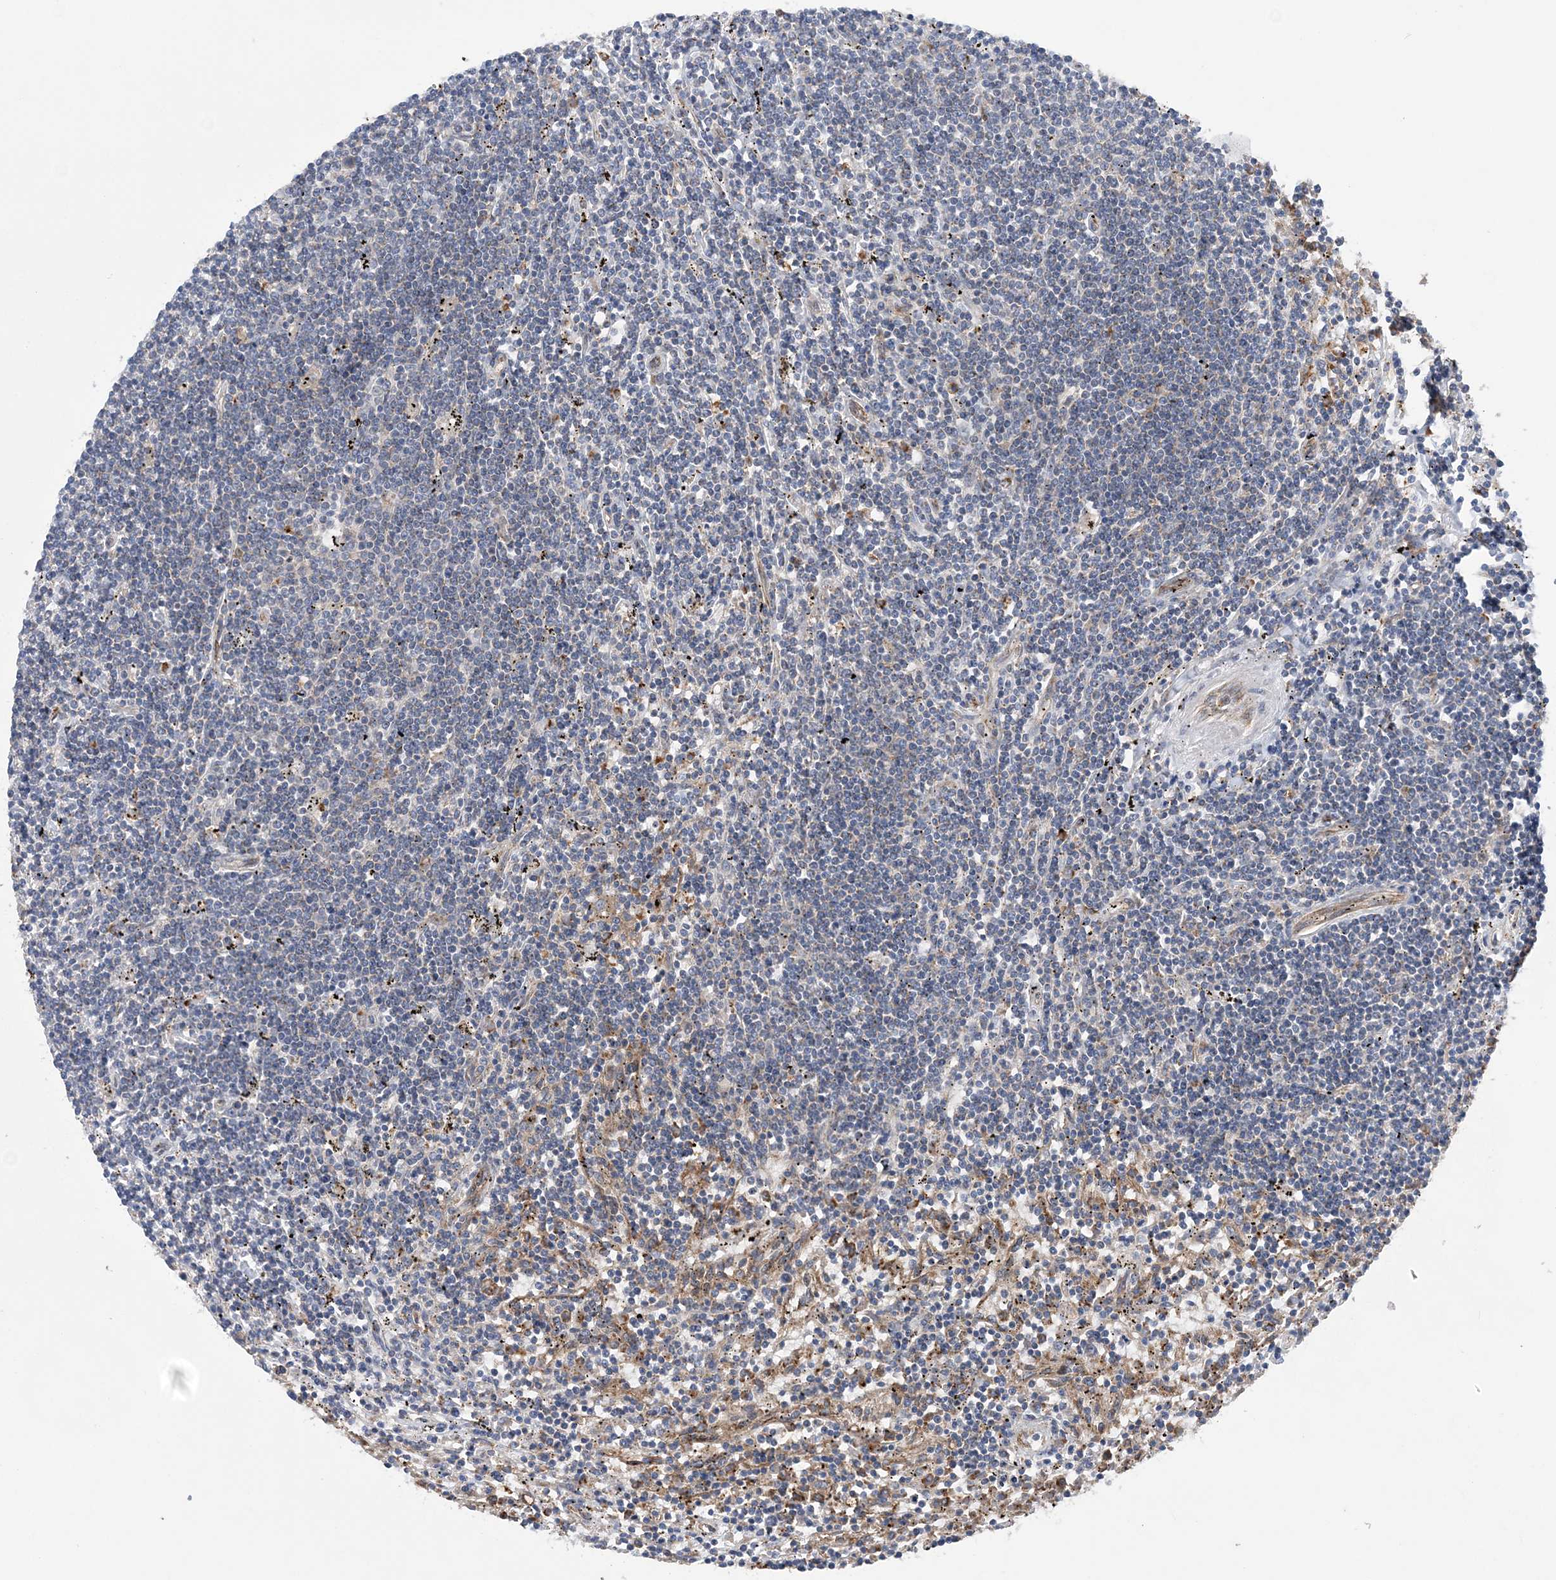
{"staining": {"intensity": "negative", "quantity": "none", "location": "none"}, "tissue": "lymphoma", "cell_type": "Tumor cells", "image_type": "cancer", "snomed": [{"axis": "morphology", "description": "Malignant lymphoma, non-Hodgkin's type, Low grade"}, {"axis": "topography", "description": "Spleen"}], "caption": "IHC micrograph of human lymphoma stained for a protein (brown), which reveals no positivity in tumor cells.", "gene": "PTTG1IP", "patient": {"sex": "male", "age": 76}}